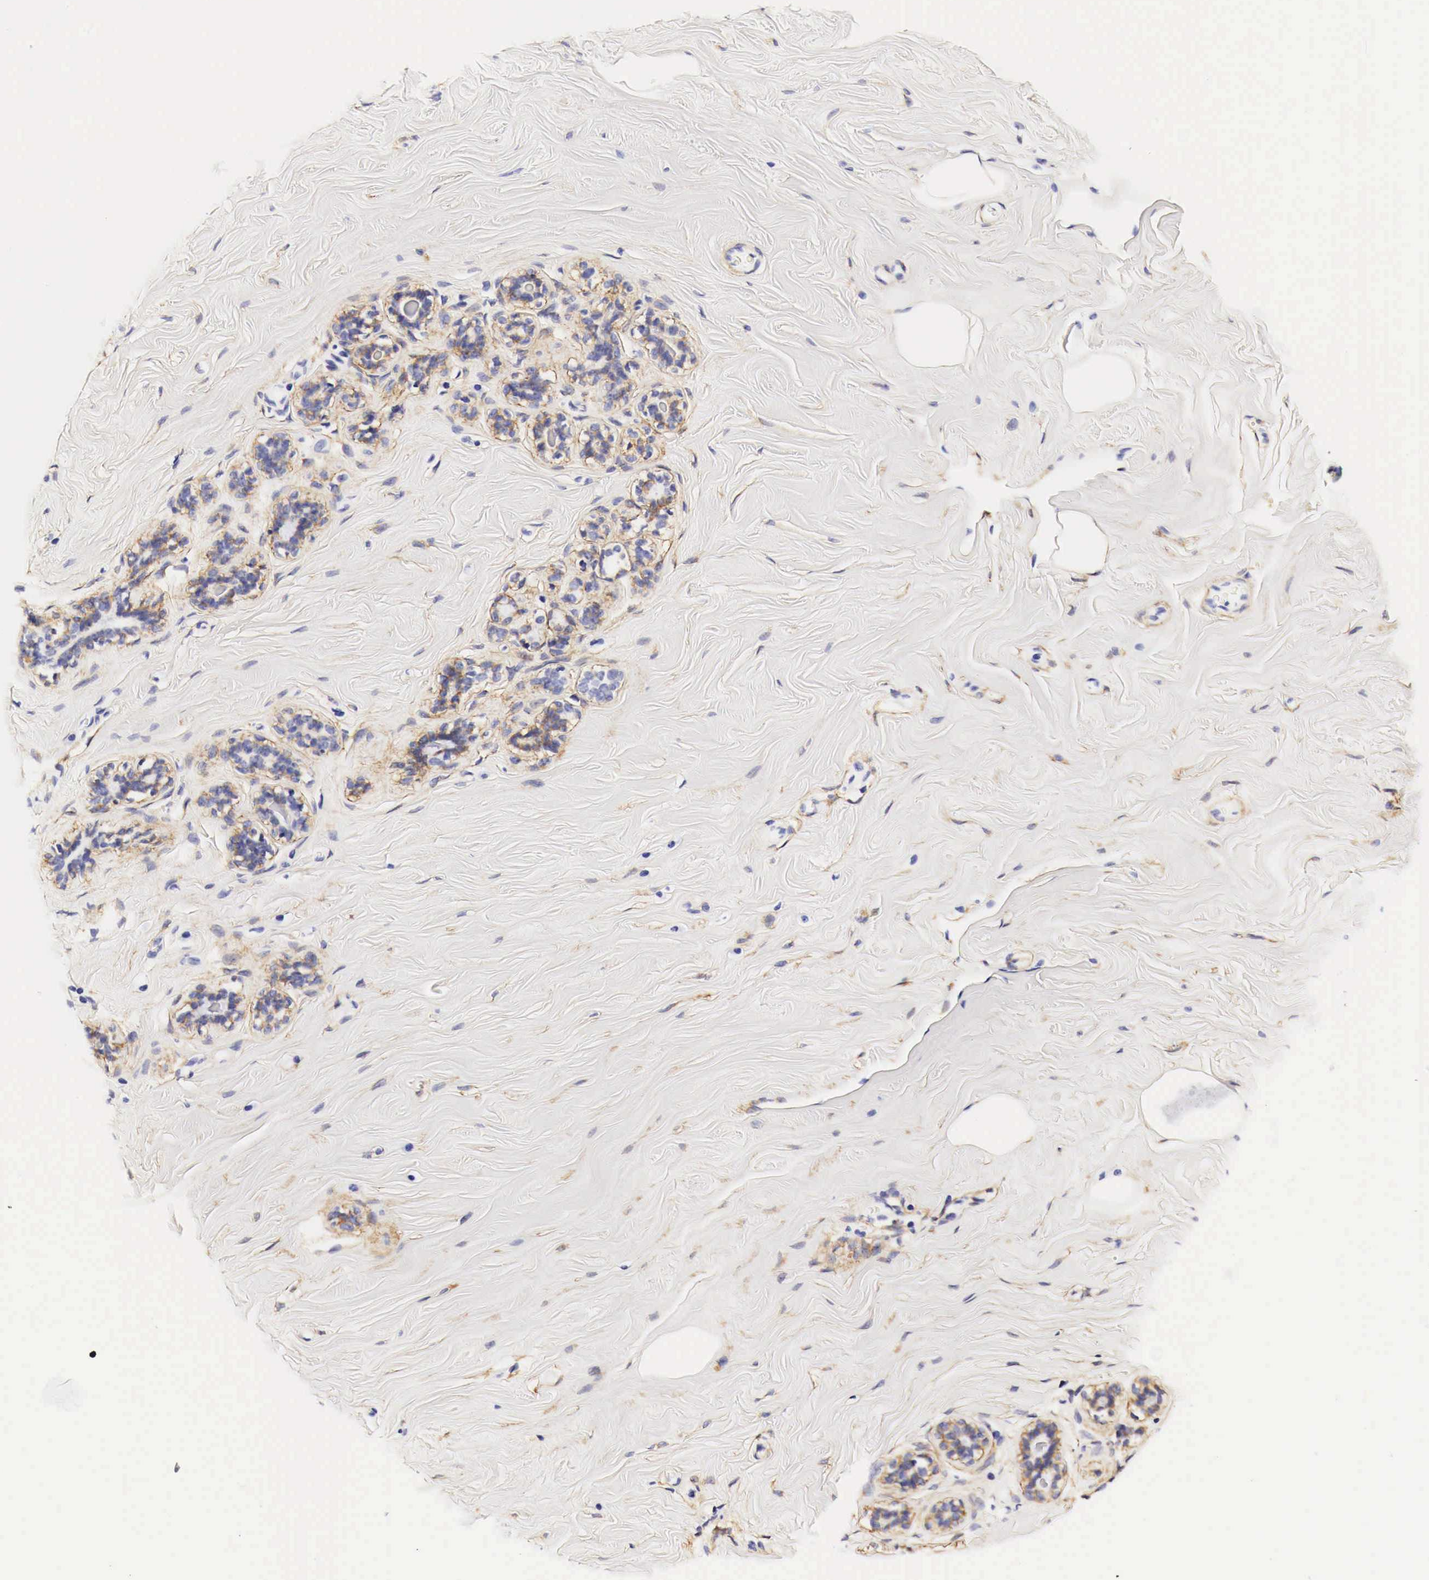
{"staining": {"intensity": "weak", "quantity": ">75%", "location": "cytoplasmic/membranous"}, "tissue": "breast", "cell_type": "Adipocytes", "image_type": "normal", "snomed": [{"axis": "morphology", "description": "Normal tissue, NOS"}, {"axis": "topography", "description": "Breast"}], "caption": "IHC photomicrograph of unremarkable breast: breast stained using immunohistochemistry displays low levels of weak protein expression localized specifically in the cytoplasmic/membranous of adipocytes, appearing as a cytoplasmic/membranous brown color.", "gene": "EGFR", "patient": {"sex": "female", "age": 45}}